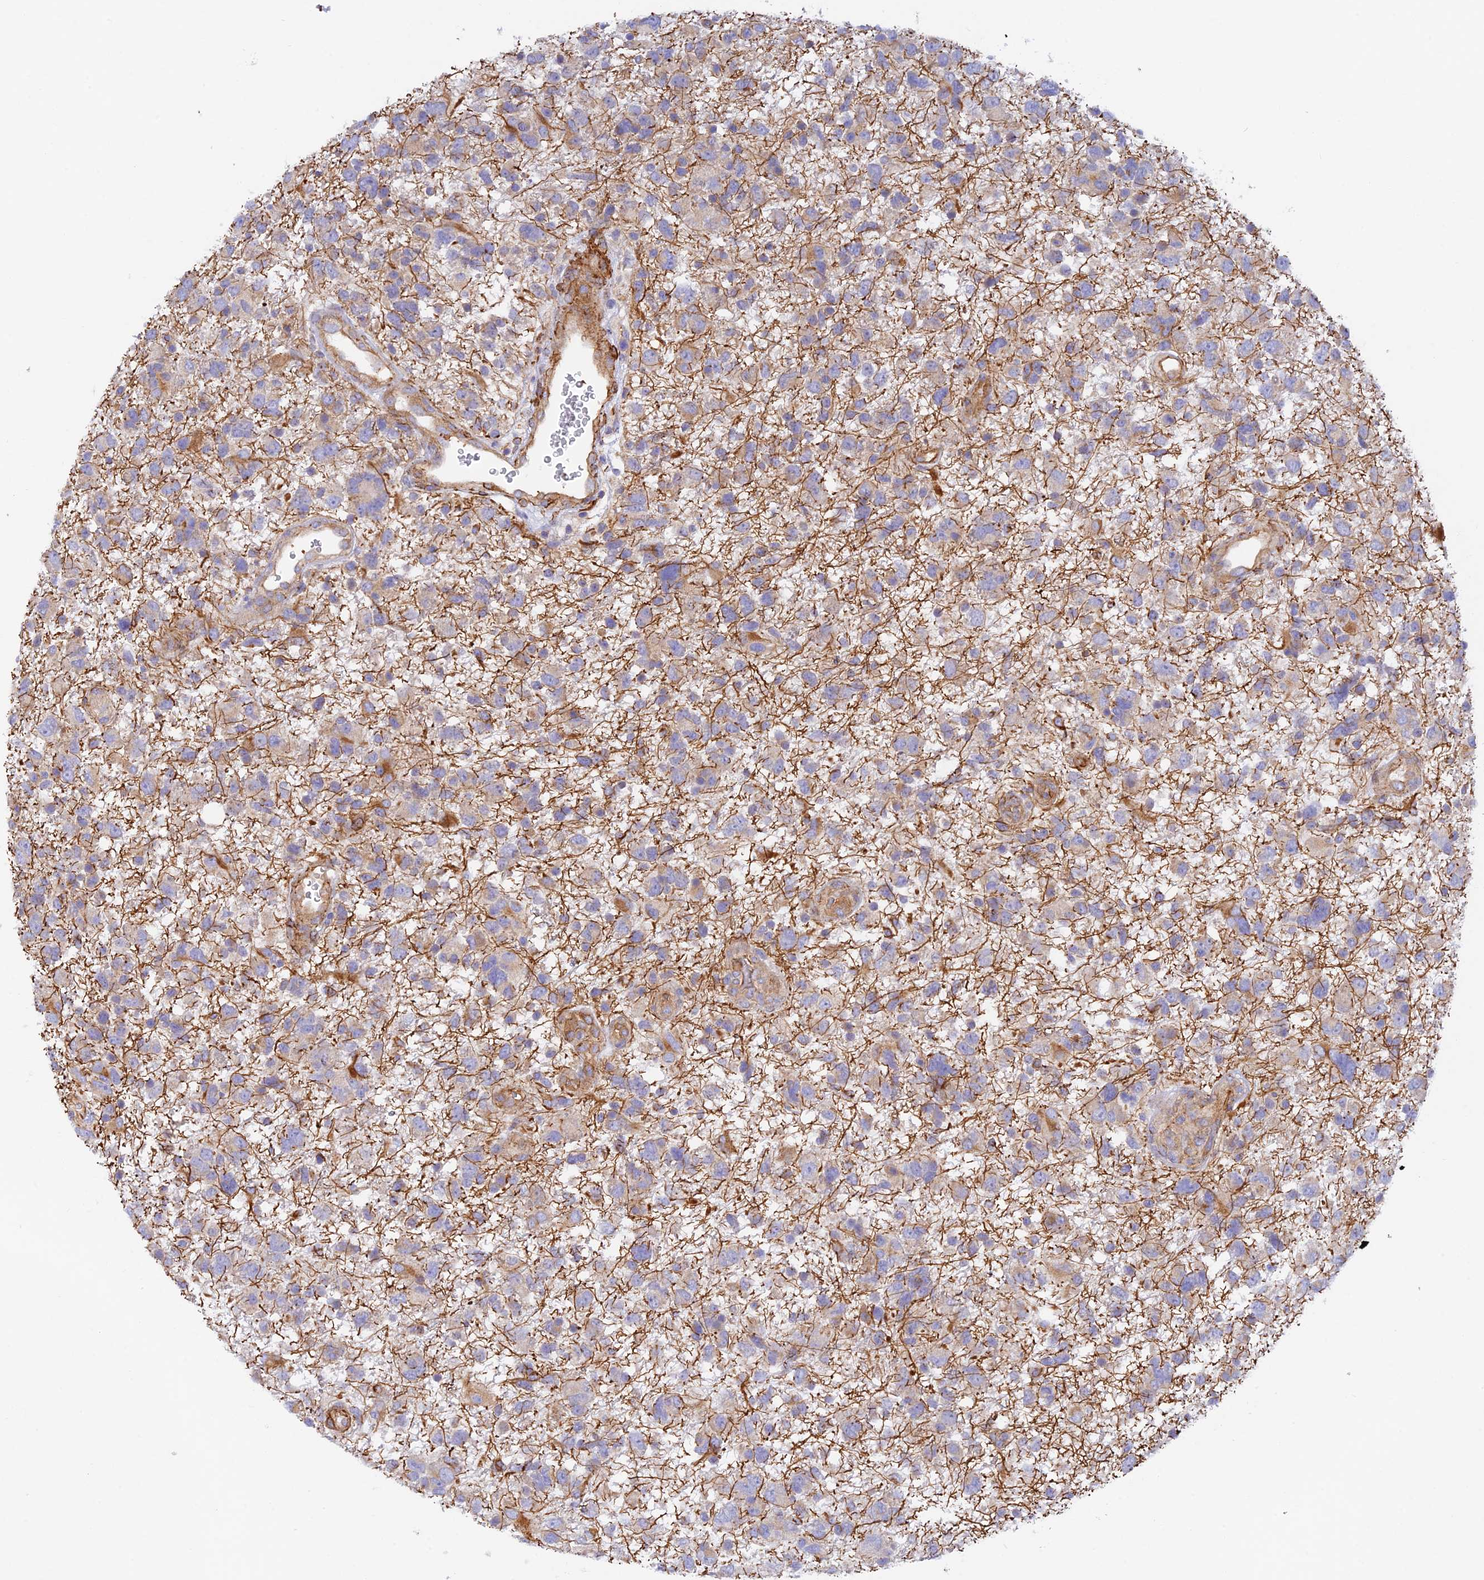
{"staining": {"intensity": "weak", "quantity": "25%-75%", "location": "cytoplasmic/membranous"}, "tissue": "glioma", "cell_type": "Tumor cells", "image_type": "cancer", "snomed": [{"axis": "morphology", "description": "Glioma, malignant, High grade"}, {"axis": "topography", "description": "Brain"}], "caption": "Immunohistochemical staining of human high-grade glioma (malignant) reveals low levels of weak cytoplasmic/membranous expression in approximately 25%-75% of tumor cells.", "gene": "MYO9A", "patient": {"sex": "male", "age": 61}}